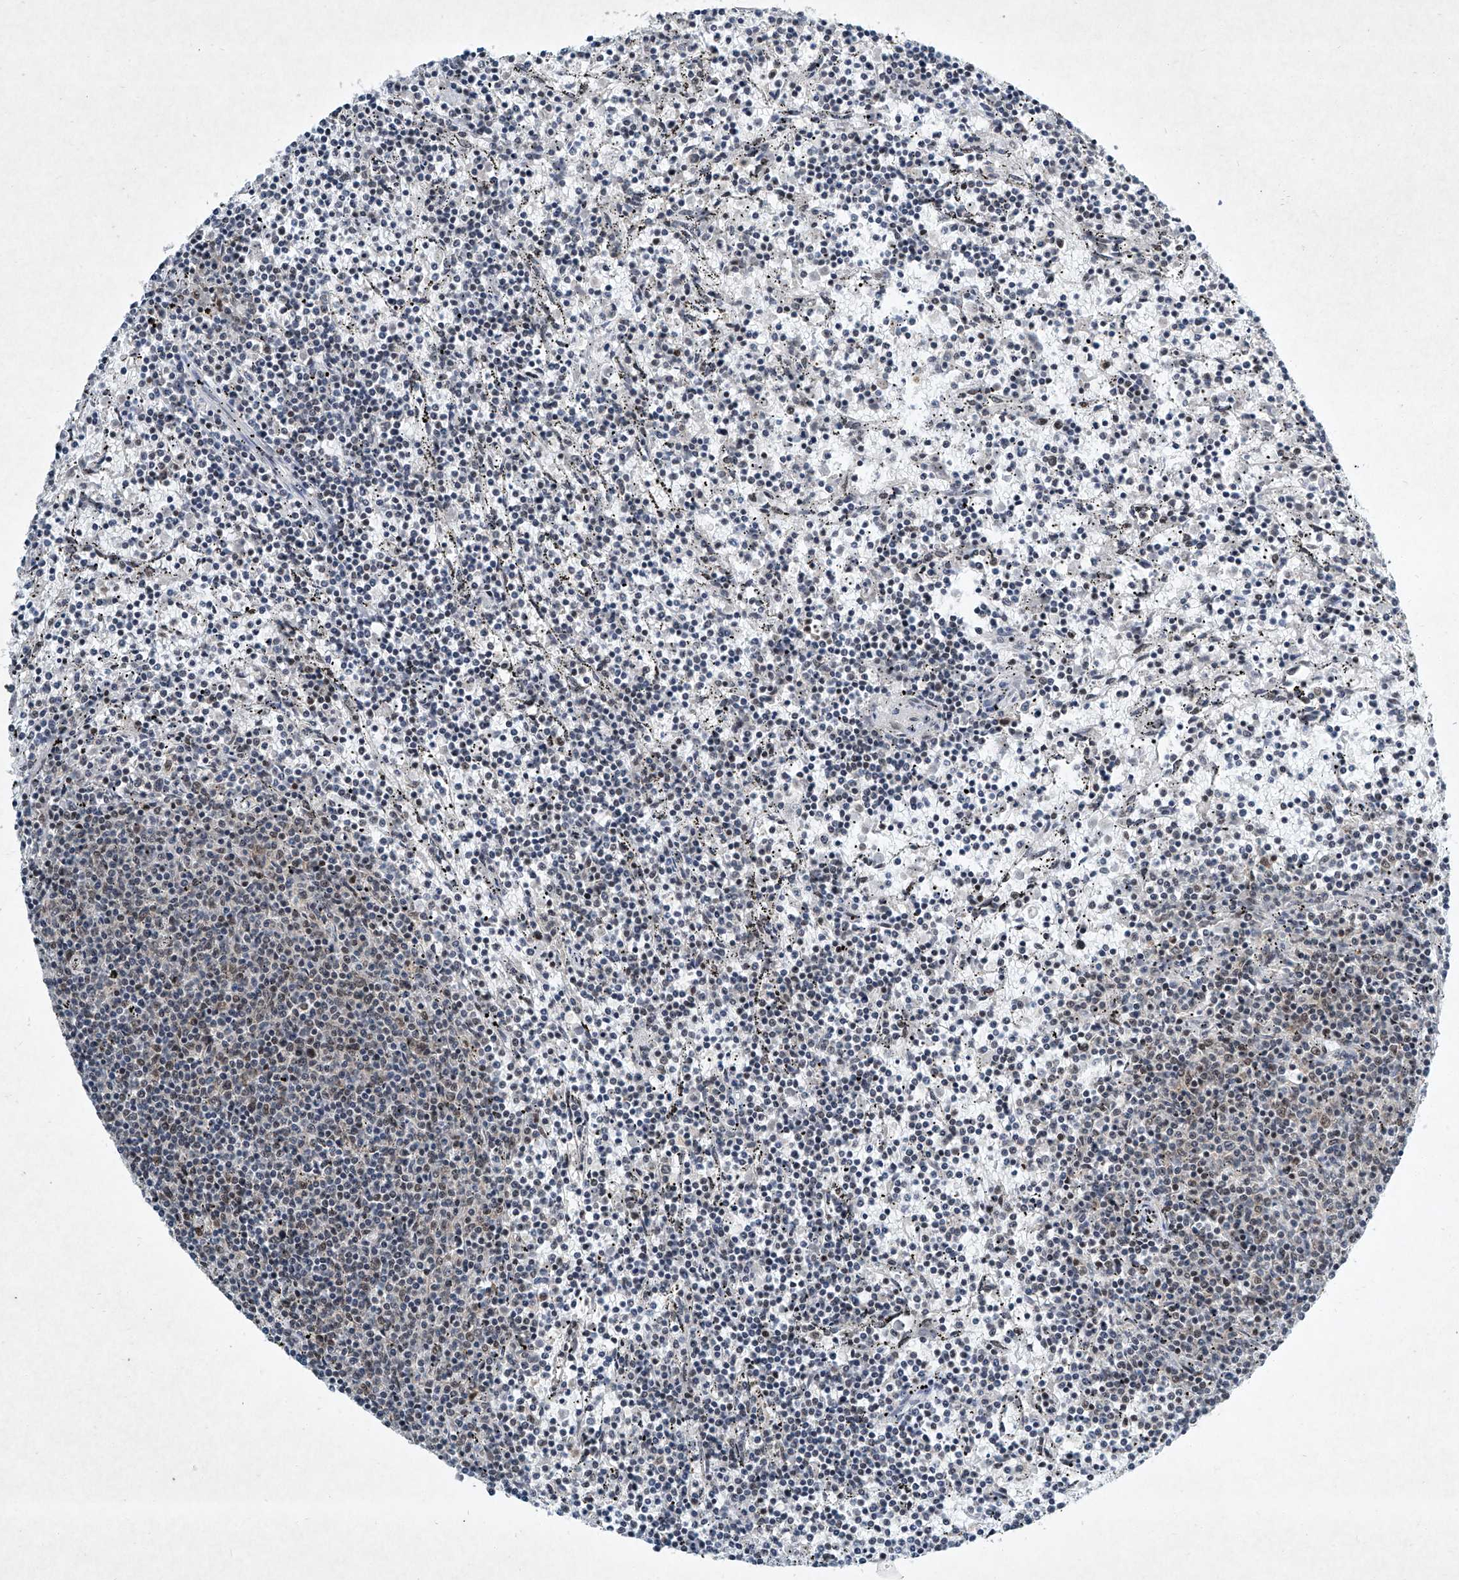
{"staining": {"intensity": "weak", "quantity": "<25%", "location": "nuclear"}, "tissue": "lymphoma", "cell_type": "Tumor cells", "image_type": "cancer", "snomed": [{"axis": "morphology", "description": "Malignant lymphoma, non-Hodgkin's type, Low grade"}, {"axis": "topography", "description": "Spleen"}], "caption": "This is a photomicrograph of IHC staining of lymphoma, which shows no expression in tumor cells.", "gene": "TFDP1", "patient": {"sex": "female", "age": 50}}